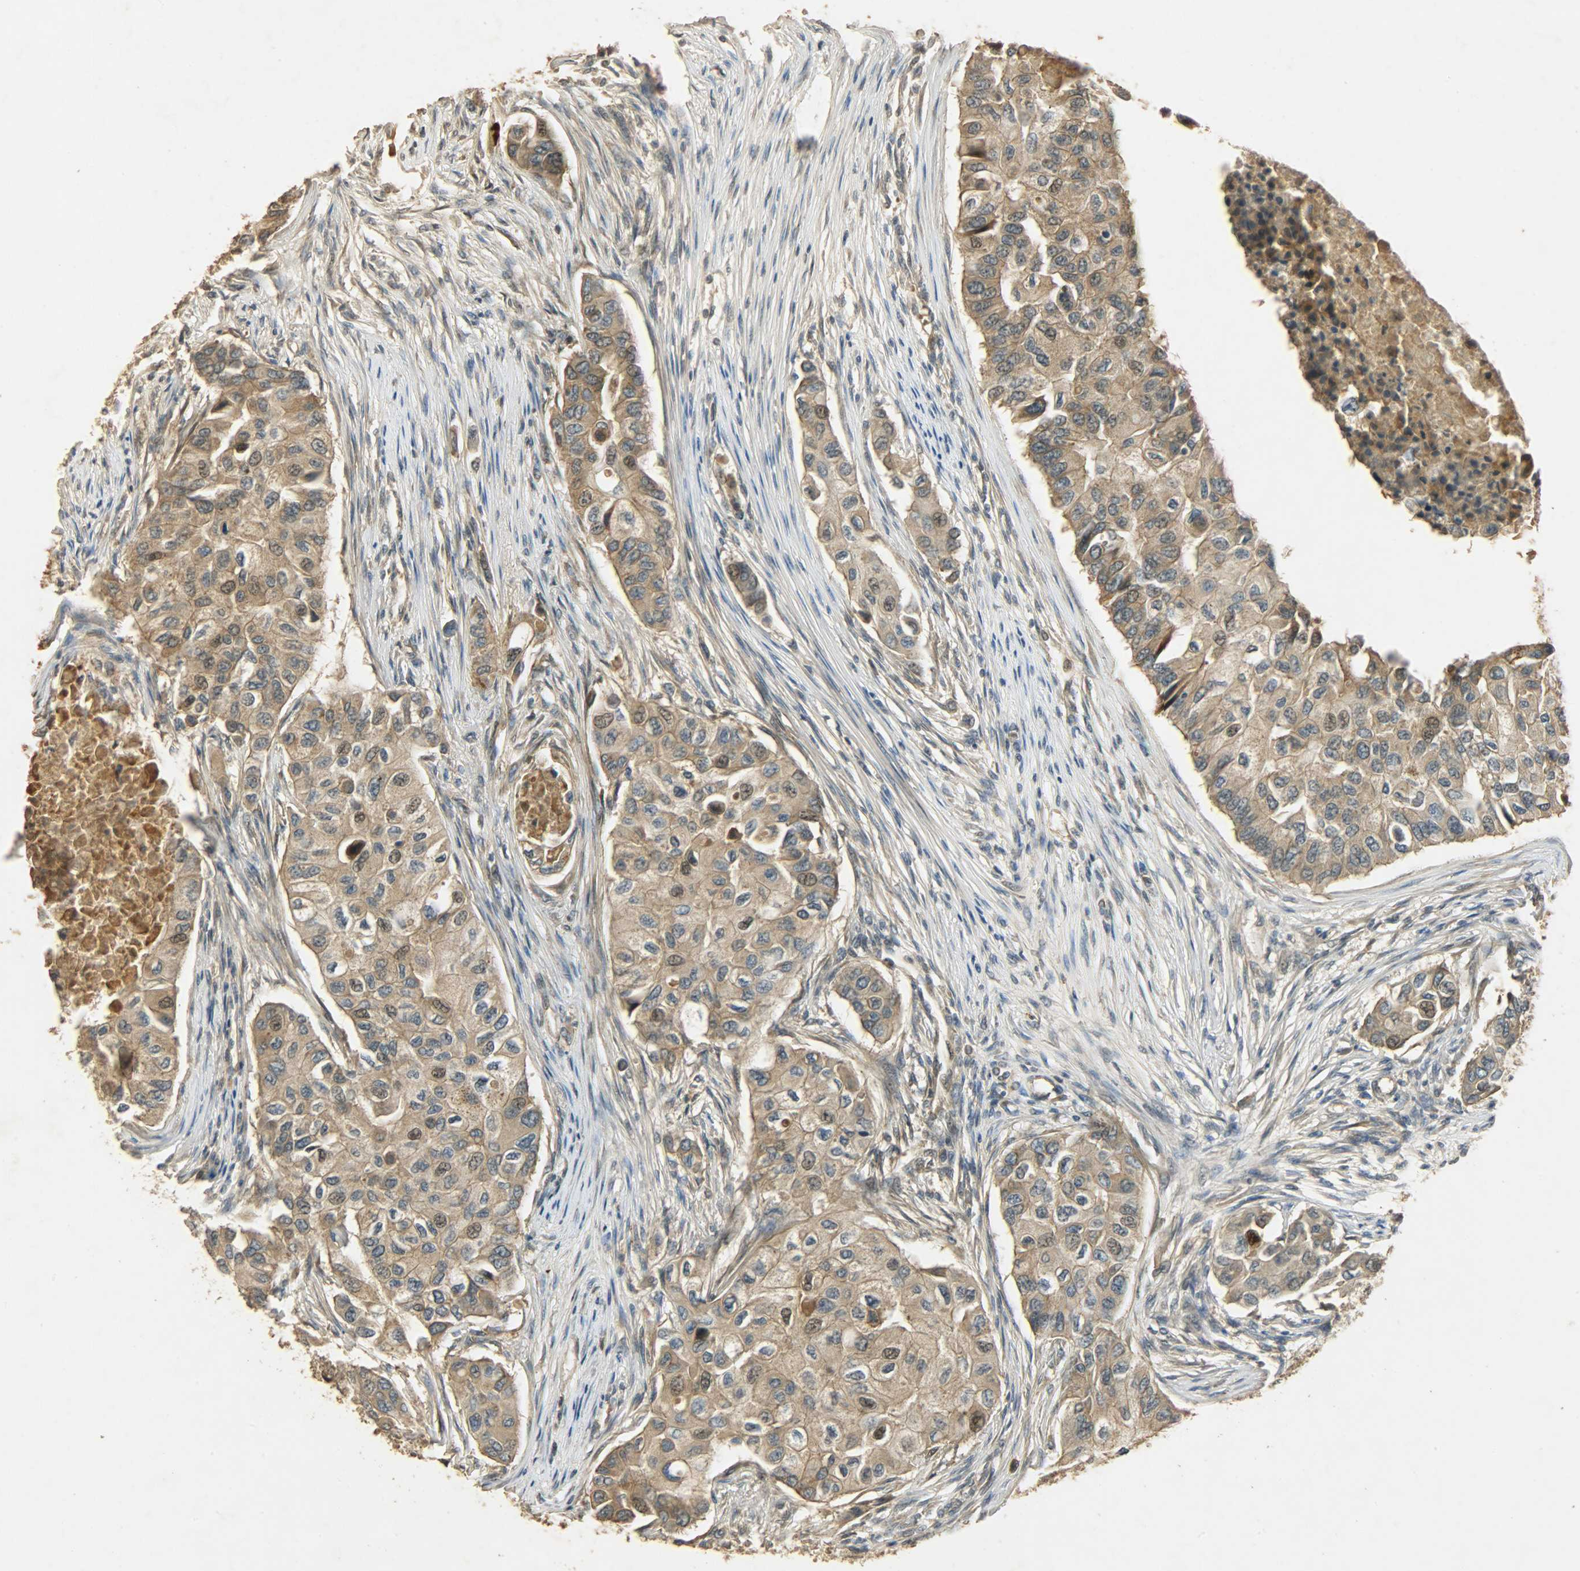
{"staining": {"intensity": "moderate", "quantity": ">75%", "location": "cytoplasmic/membranous"}, "tissue": "breast cancer", "cell_type": "Tumor cells", "image_type": "cancer", "snomed": [{"axis": "morphology", "description": "Normal tissue, NOS"}, {"axis": "morphology", "description": "Duct carcinoma"}, {"axis": "topography", "description": "Breast"}], "caption": "Breast intraductal carcinoma stained with immunohistochemistry demonstrates moderate cytoplasmic/membranous expression in about >75% of tumor cells.", "gene": "ATP2B1", "patient": {"sex": "female", "age": 49}}